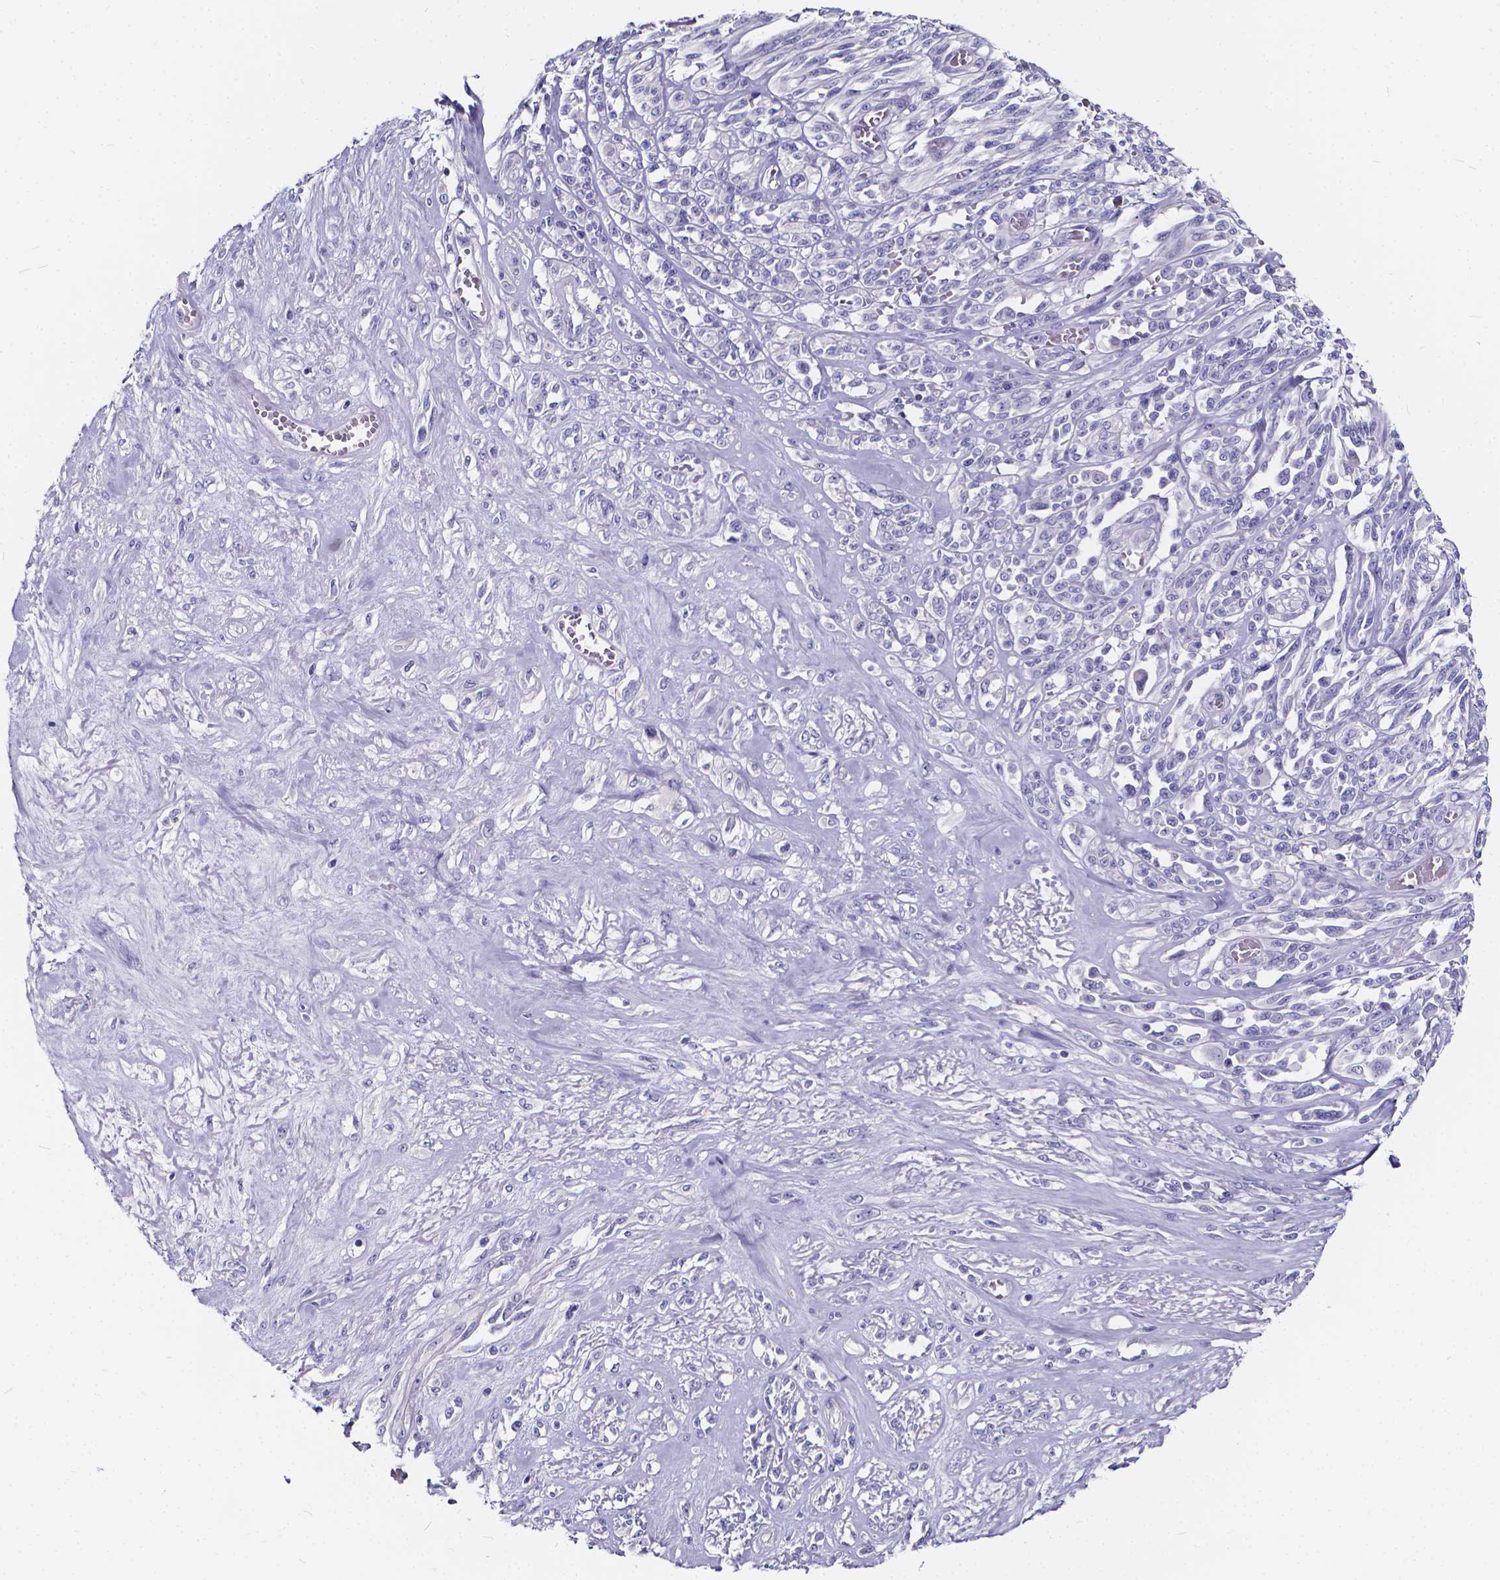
{"staining": {"intensity": "negative", "quantity": "none", "location": "none"}, "tissue": "melanoma", "cell_type": "Tumor cells", "image_type": "cancer", "snomed": [{"axis": "morphology", "description": "Malignant melanoma, NOS"}, {"axis": "topography", "description": "Skin"}], "caption": "Immunohistochemical staining of human malignant melanoma exhibits no significant staining in tumor cells. (Stains: DAB immunohistochemistry (IHC) with hematoxylin counter stain, Microscopy: brightfield microscopy at high magnification).", "gene": "SPEF2", "patient": {"sex": "female", "age": 91}}